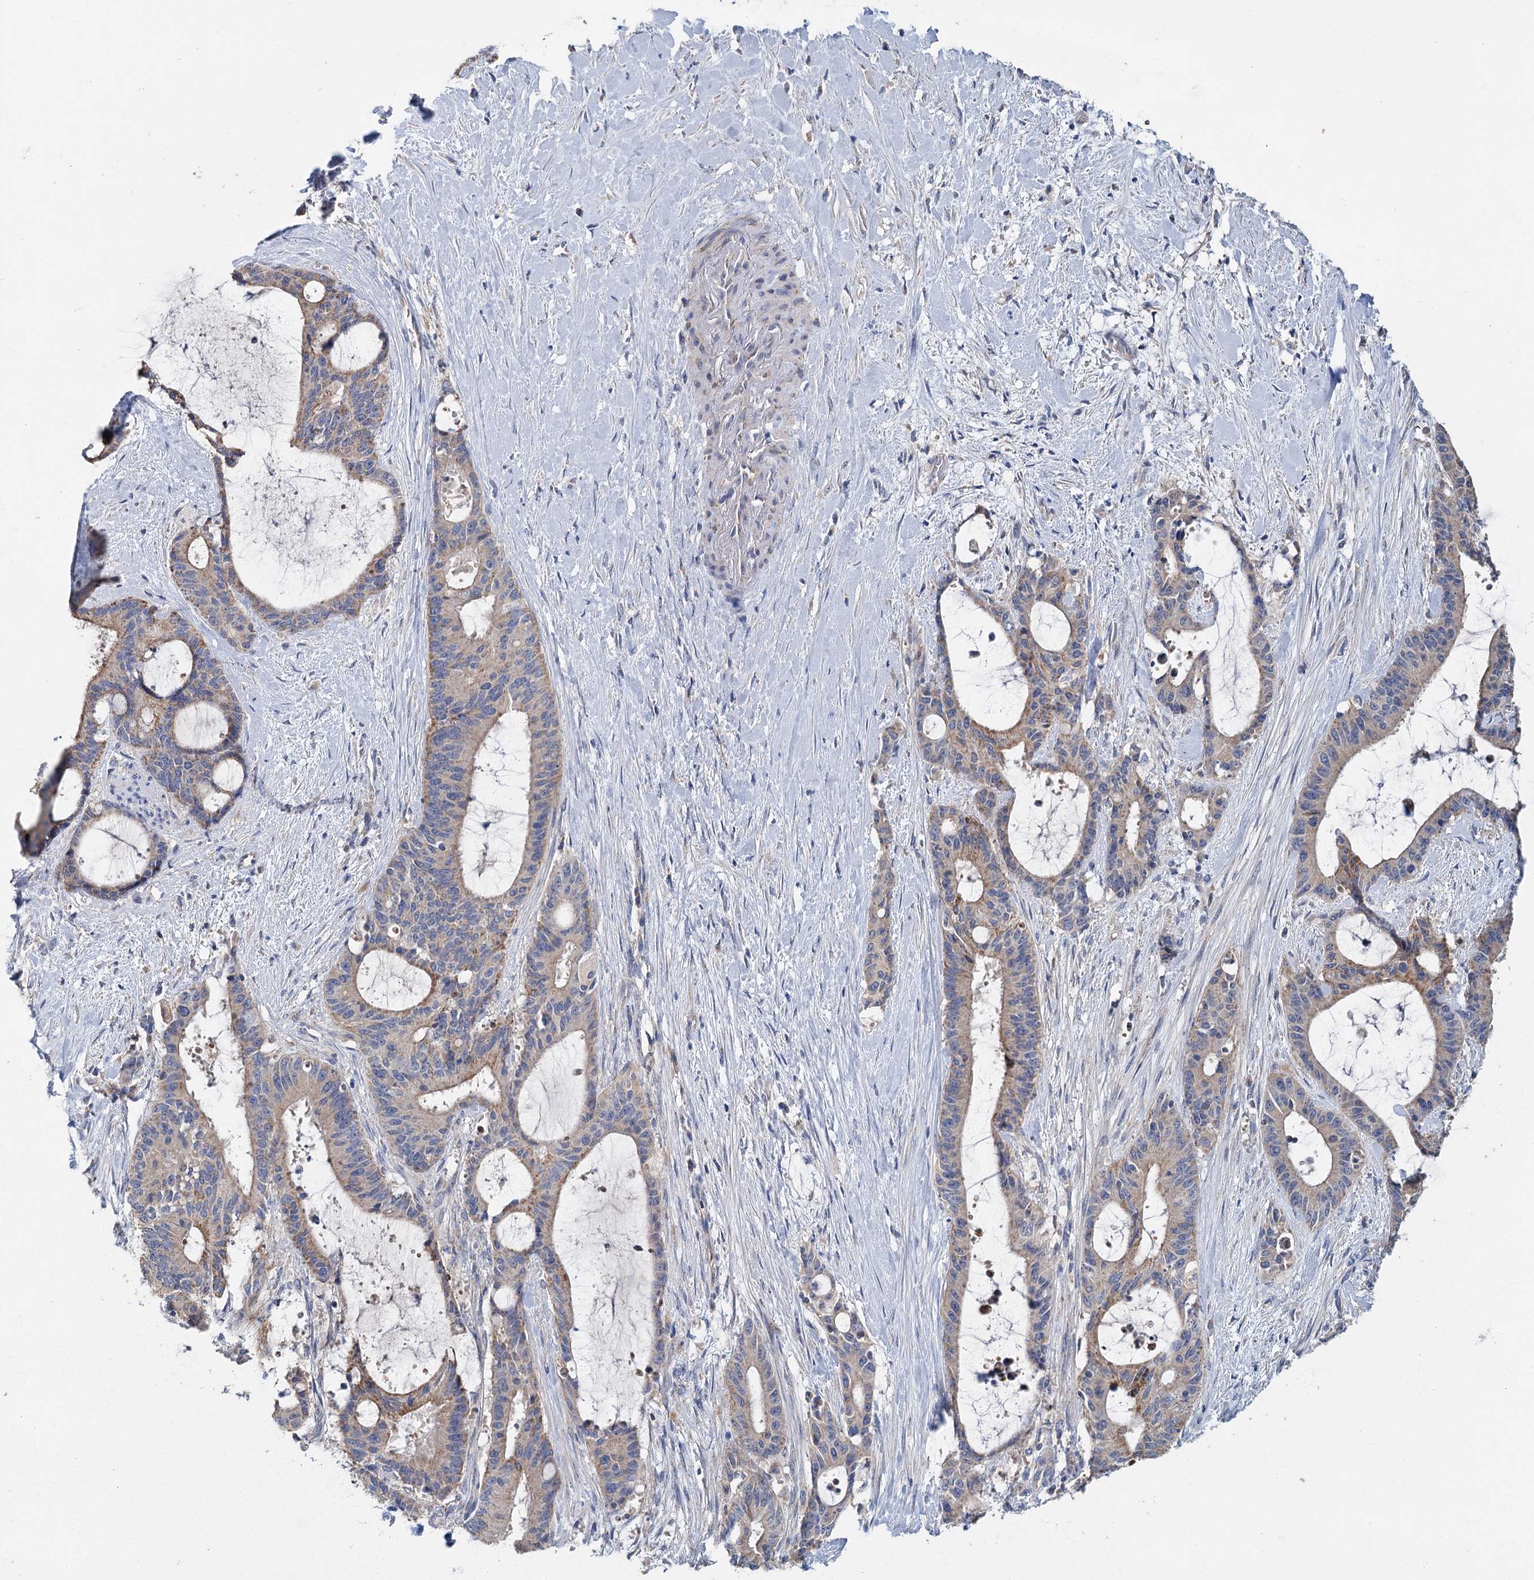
{"staining": {"intensity": "moderate", "quantity": "25%-75%", "location": "cytoplasmic/membranous"}, "tissue": "liver cancer", "cell_type": "Tumor cells", "image_type": "cancer", "snomed": [{"axis": "morphology", "description": "Normal tissue, NOS"}, {"axis": "morphology", "description": "Cholangiocarcinoma"}, {"axis": "topography", "description": "Liver"}, {"axis": "topography", "description": "Peripheral nerve tissue"}], "caption": "An immunohistochemistry (IHC) image of neoplastic tissue is shown. Protein staining in brown highlights moderate cytoplasmic/membranous positivity in cholangiocarcinoma (liver) within tumor cells. Using DAB (brown) and hematoxylin (blue) stains, captured at high magnification using brightfield microscopy.", "gene": "ANKRD16", "patient": {"sex": "female", "age": 73}}